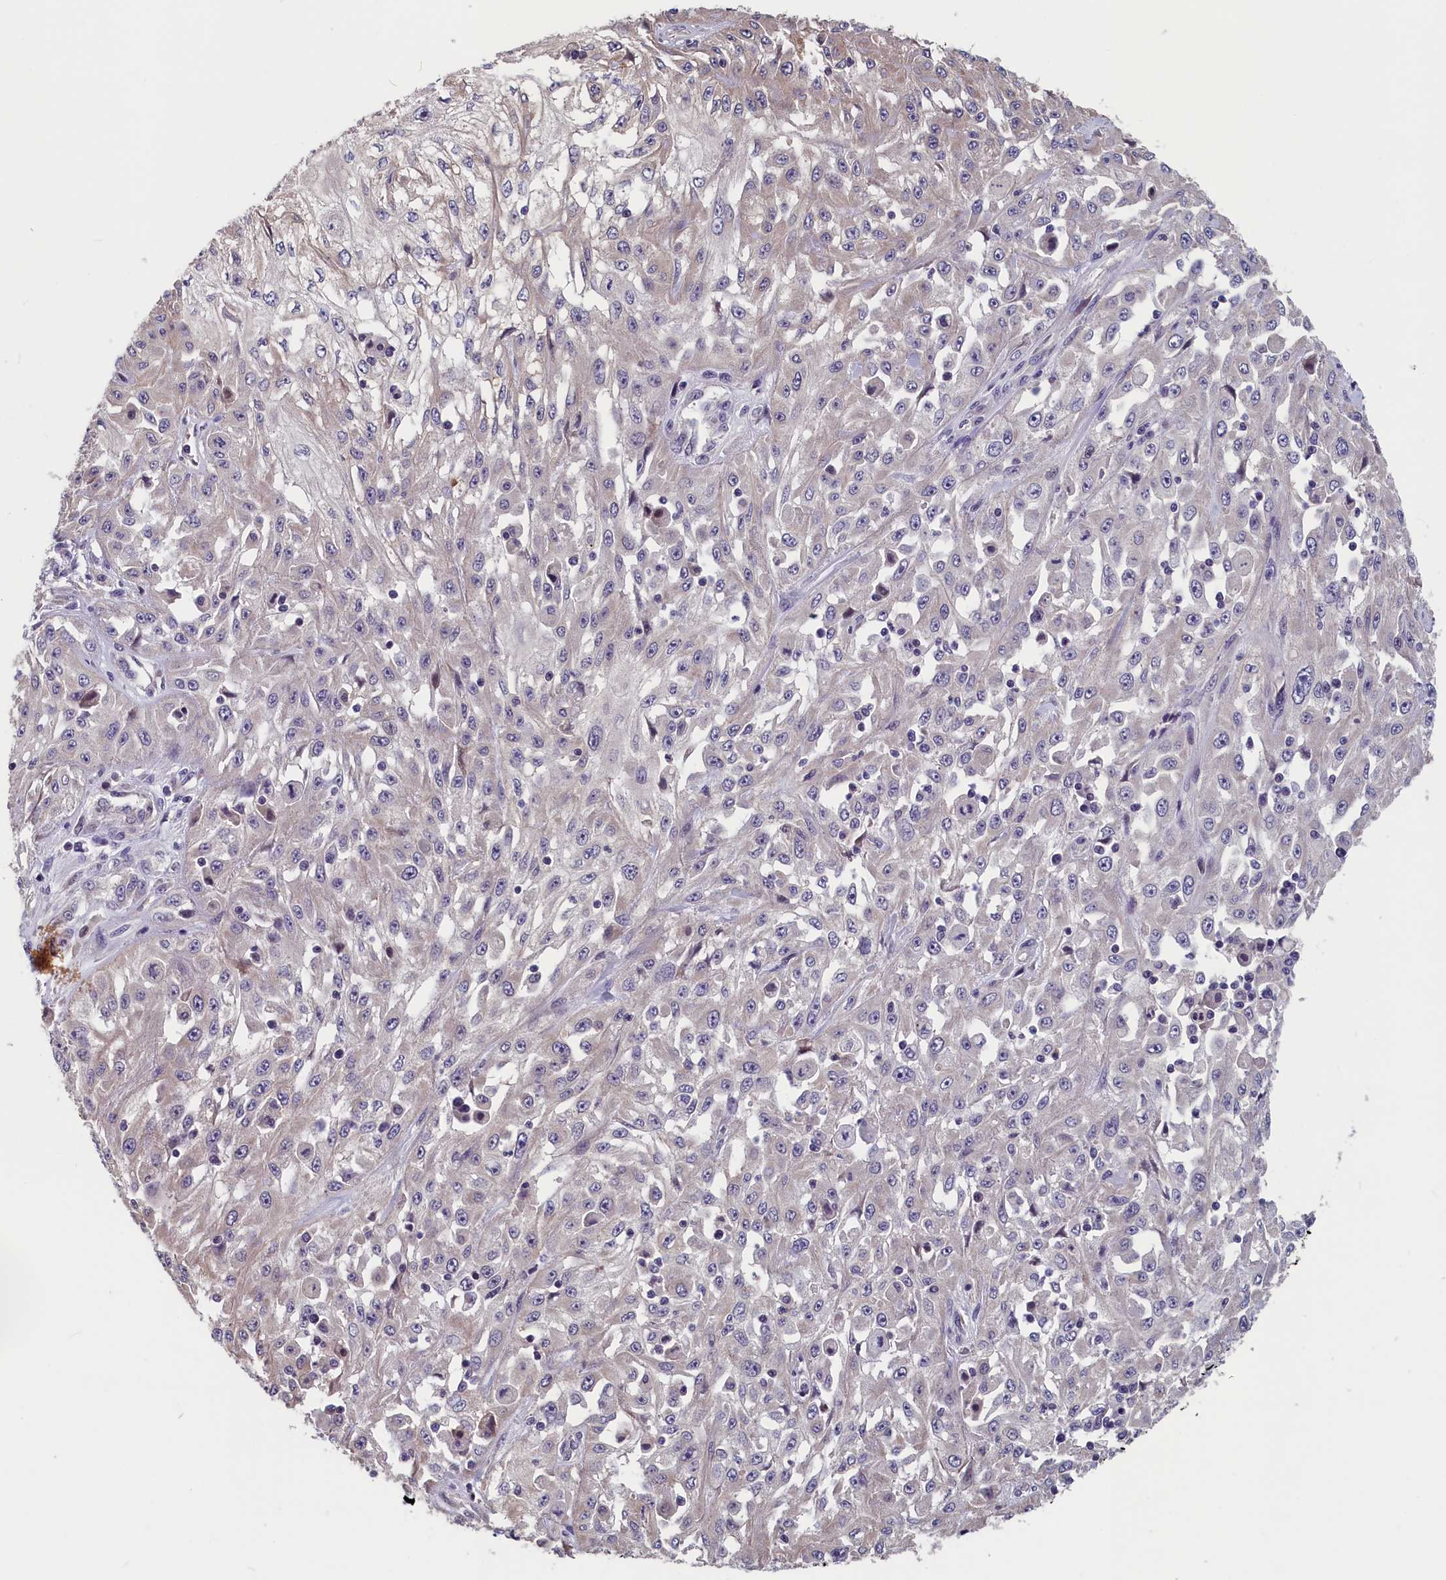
{"staining": {"intensity": "negative", "quantity": "none", "location": "none"}, "tissue": "skin cancer", "cell_type": "Tumor cells", "image_type": "cancer", "snomed": [{"axis": "morphology", "description": "Squamous cell carcinoma, NOS"}, {"axis": "morphology", "description": "Squamous cell carcinoma, metastatic, NOS"}, {"axis": "topography", "description": "Skin"}, {"axis": "topography", "description": "Lymph node"}], "caption": "IHC photomicrograph of human skin cancer stained for a protein (brown), which exhibits no expression in tumor cells.", "gene": "TMEM116", "patient": {"sex": "male", "age": 75}}